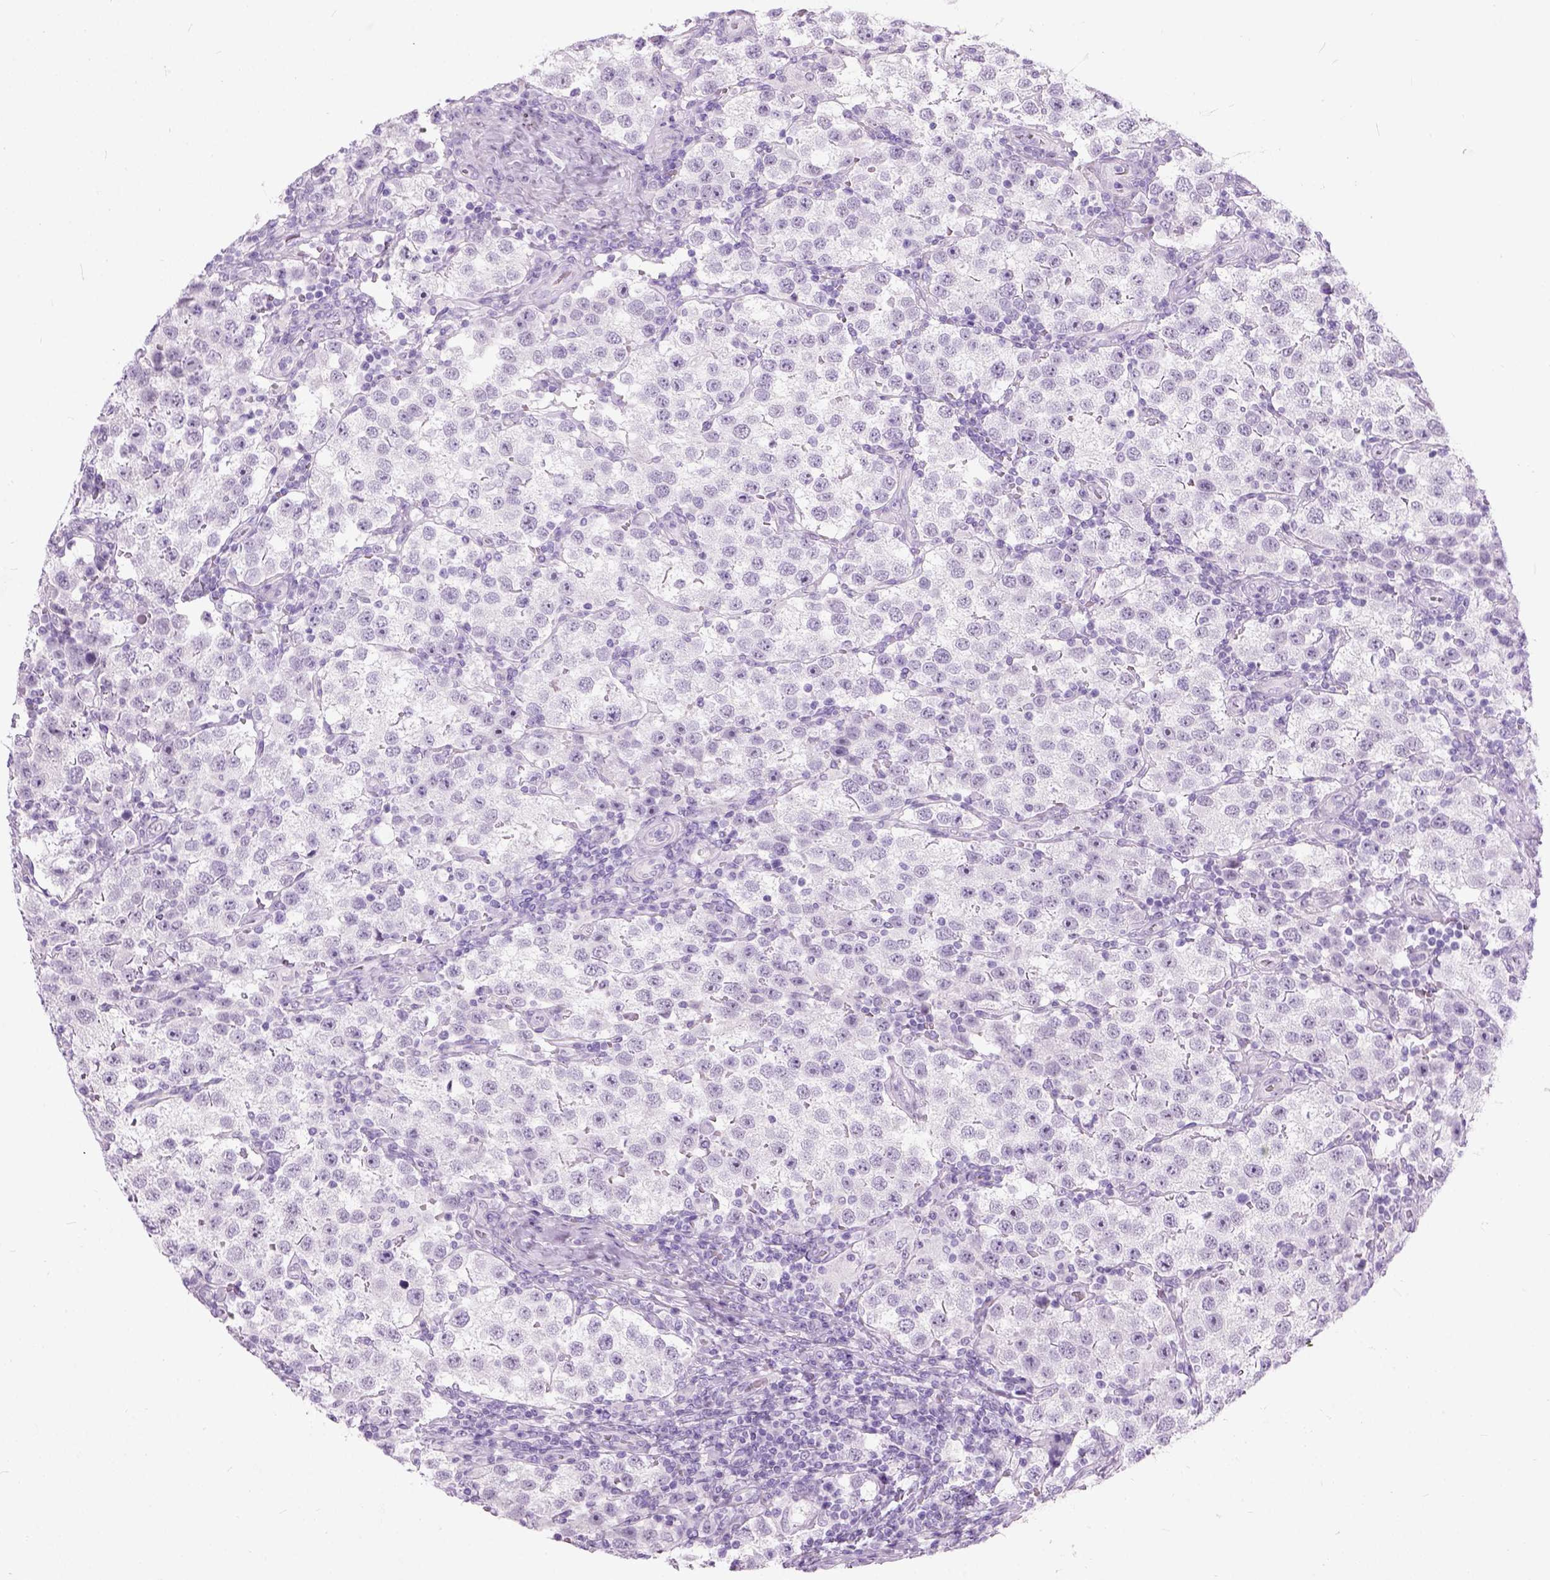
{"staining": {"intensity": "negative", "quantity": "none", "location": "none"}, "tissue": "testis cancer", "cell_type": "Tumor cells", "image_type": "cancer", "snomed": [{"axis": "morphology", "description": "Seminoma, NOS"}, {"axis": "topography", "description": "Testis"}], "caption": "DAB immunohistochemical staining of human seminoma (testis) shows no significant positivity in tumor cells.", "gene": "AXDND1", "patient": {"sex": "male", "age": 37}}